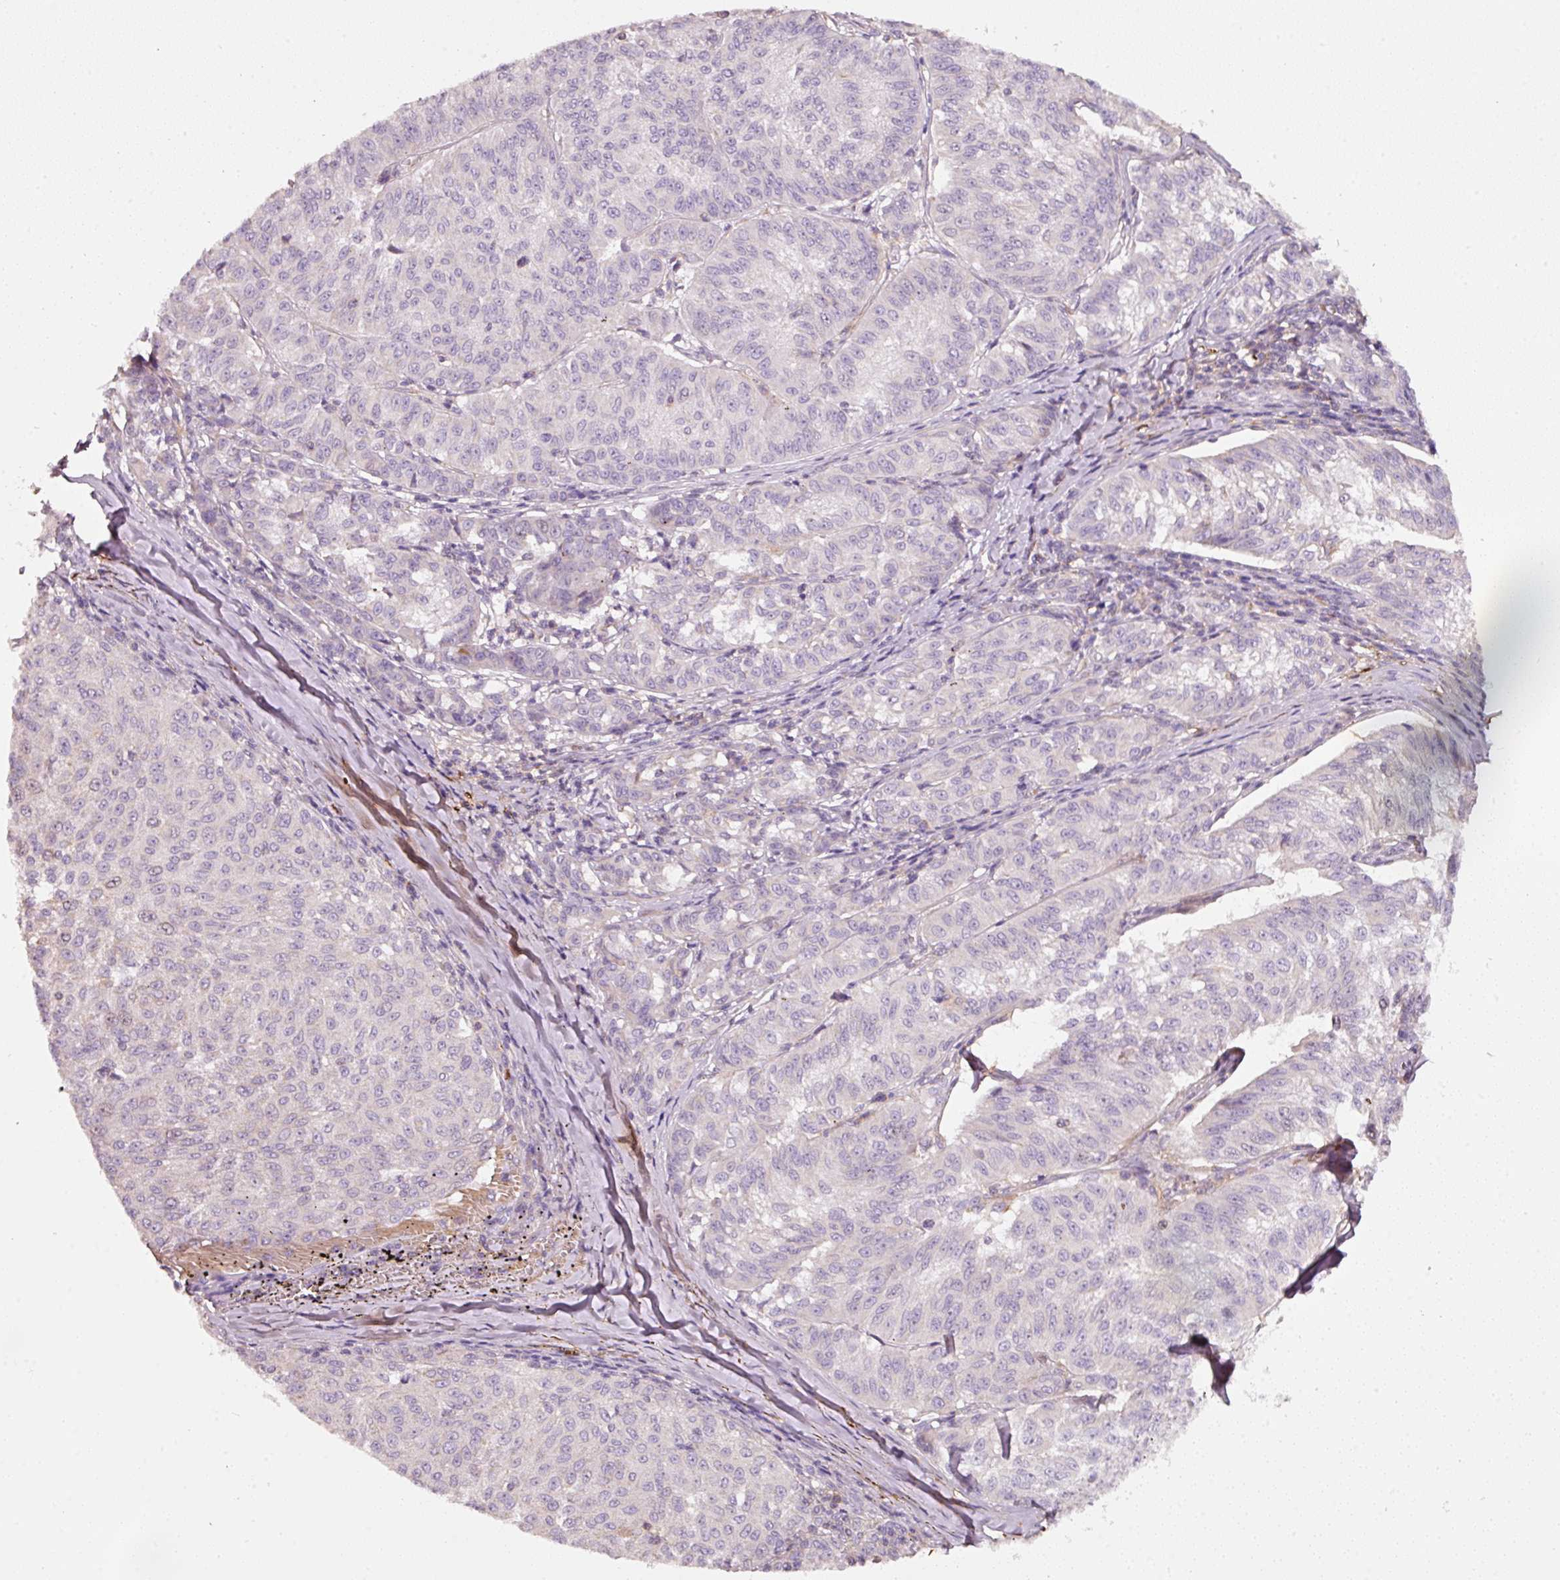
{"staining": {"intensity": "negative", "quantity": "none", "location": "none"}, "tissue": "melanoma", "cell_type": "Tumor cells", "image_type": "cancer", "snomed": [{"axis": "morphology", "description": "Malignant melanoma, NOS"}, {"axis": "topography", "description": "Skin"}], "caption": "This image is of melanoma stained with IHC to label a protein in brown with the nuclei are counter-stained blue. There is no expression in tumor cells.", "gene": "IQGAP2", "patient": {"sex": "female", "age": 72}}